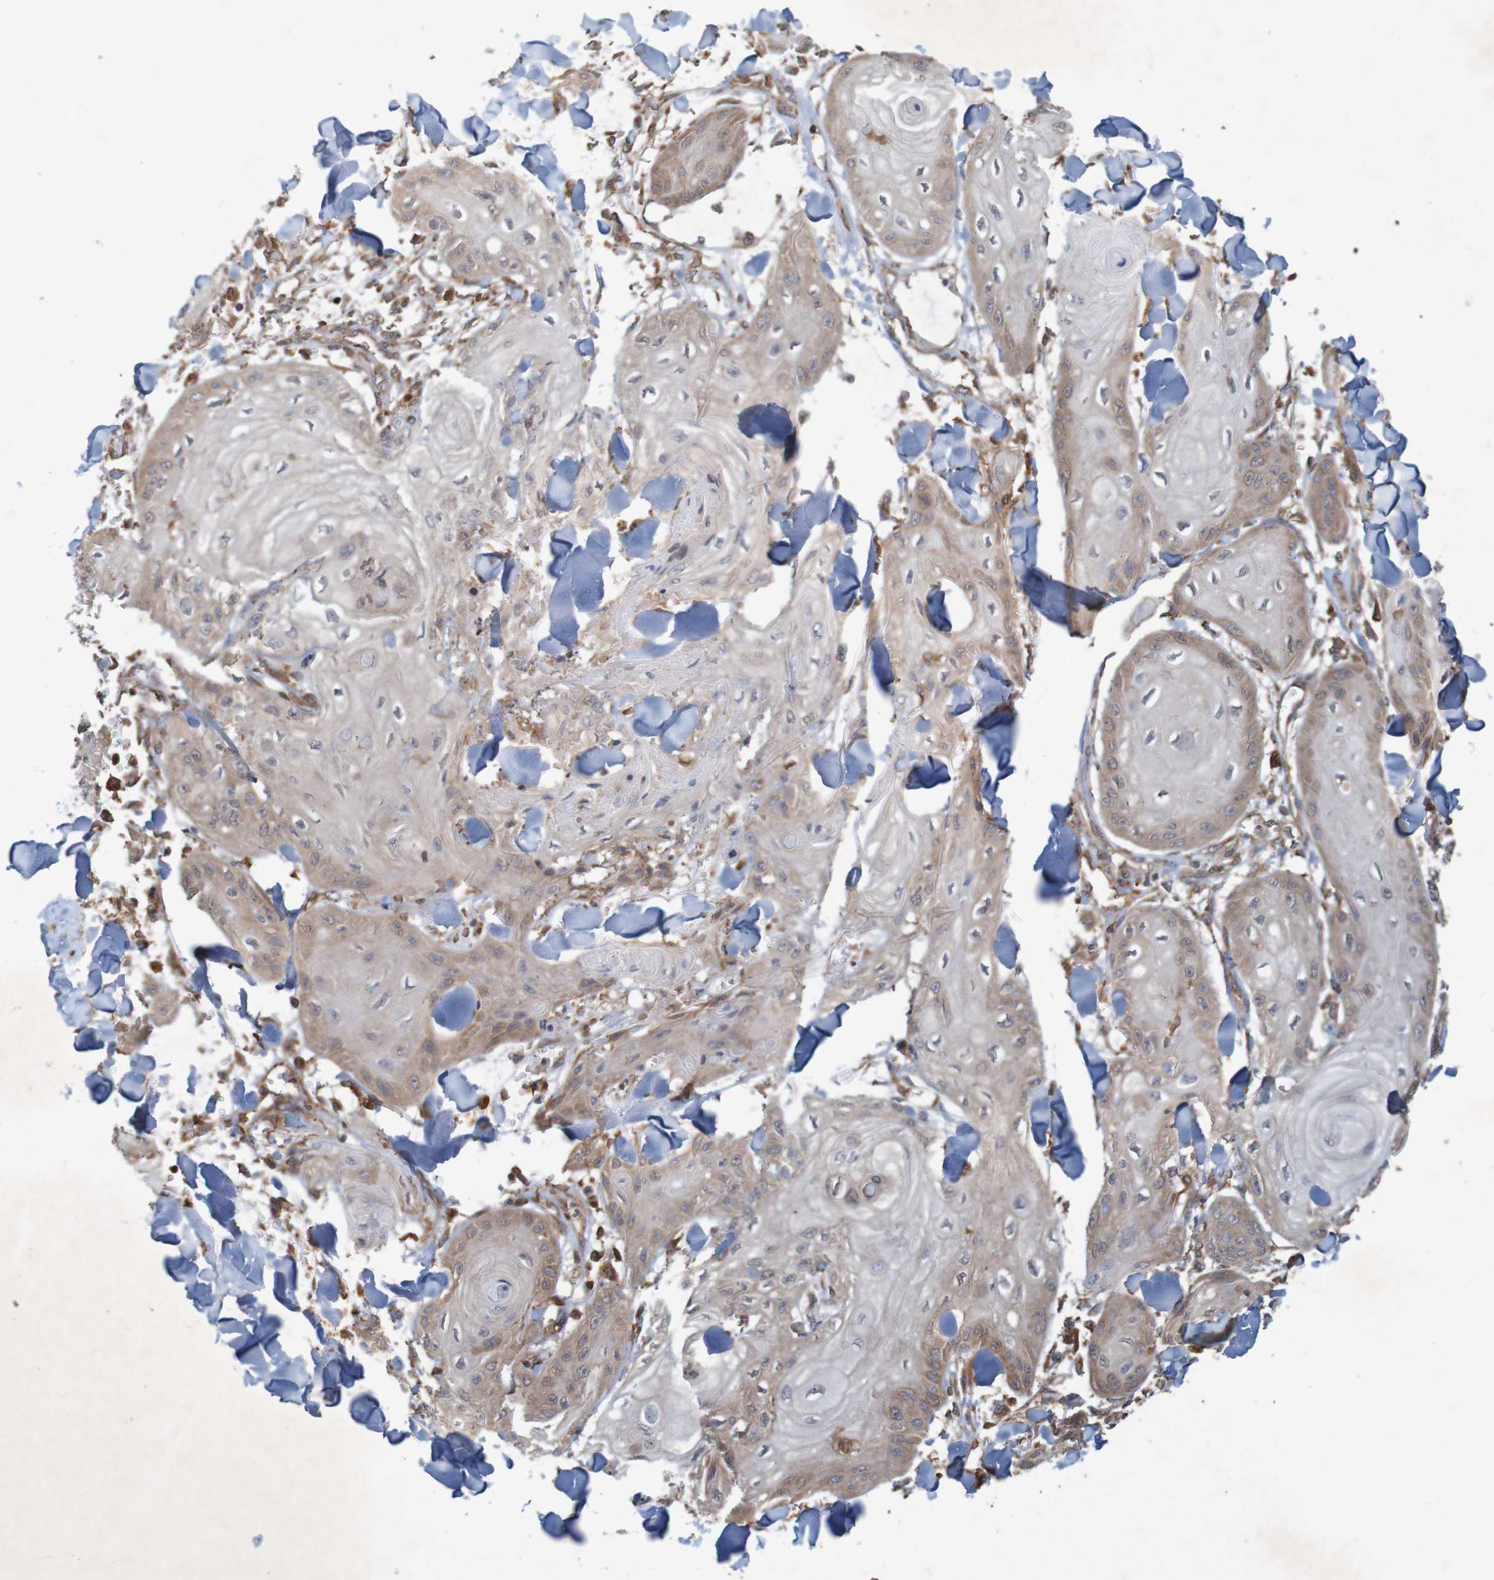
{"staining": {"intensity": "weak", "quantity": ">75%", "location": "cytoplasmic/membranous"}, "tissue": "skin cancer", "cell_type": "Tumor cells", "image_type": "cancer", "snomed": [{"axis": "morphology", "description": "Squamous cell carcinoma, NOS"}, {"axis": "topography", "description": "Skin"}], "caption": "Skin cancer was stained to show a protein in brown. There is low levels of weak cytoplasmic/membranous expression in approximately >75% of tumor cells. (DAB (3,3'-diaminobenzidine) = brown stain, brightfield microscopy at high magnification).", "gene": "ARHGEF11", "patient": {"sex": "male", "age": 74}}